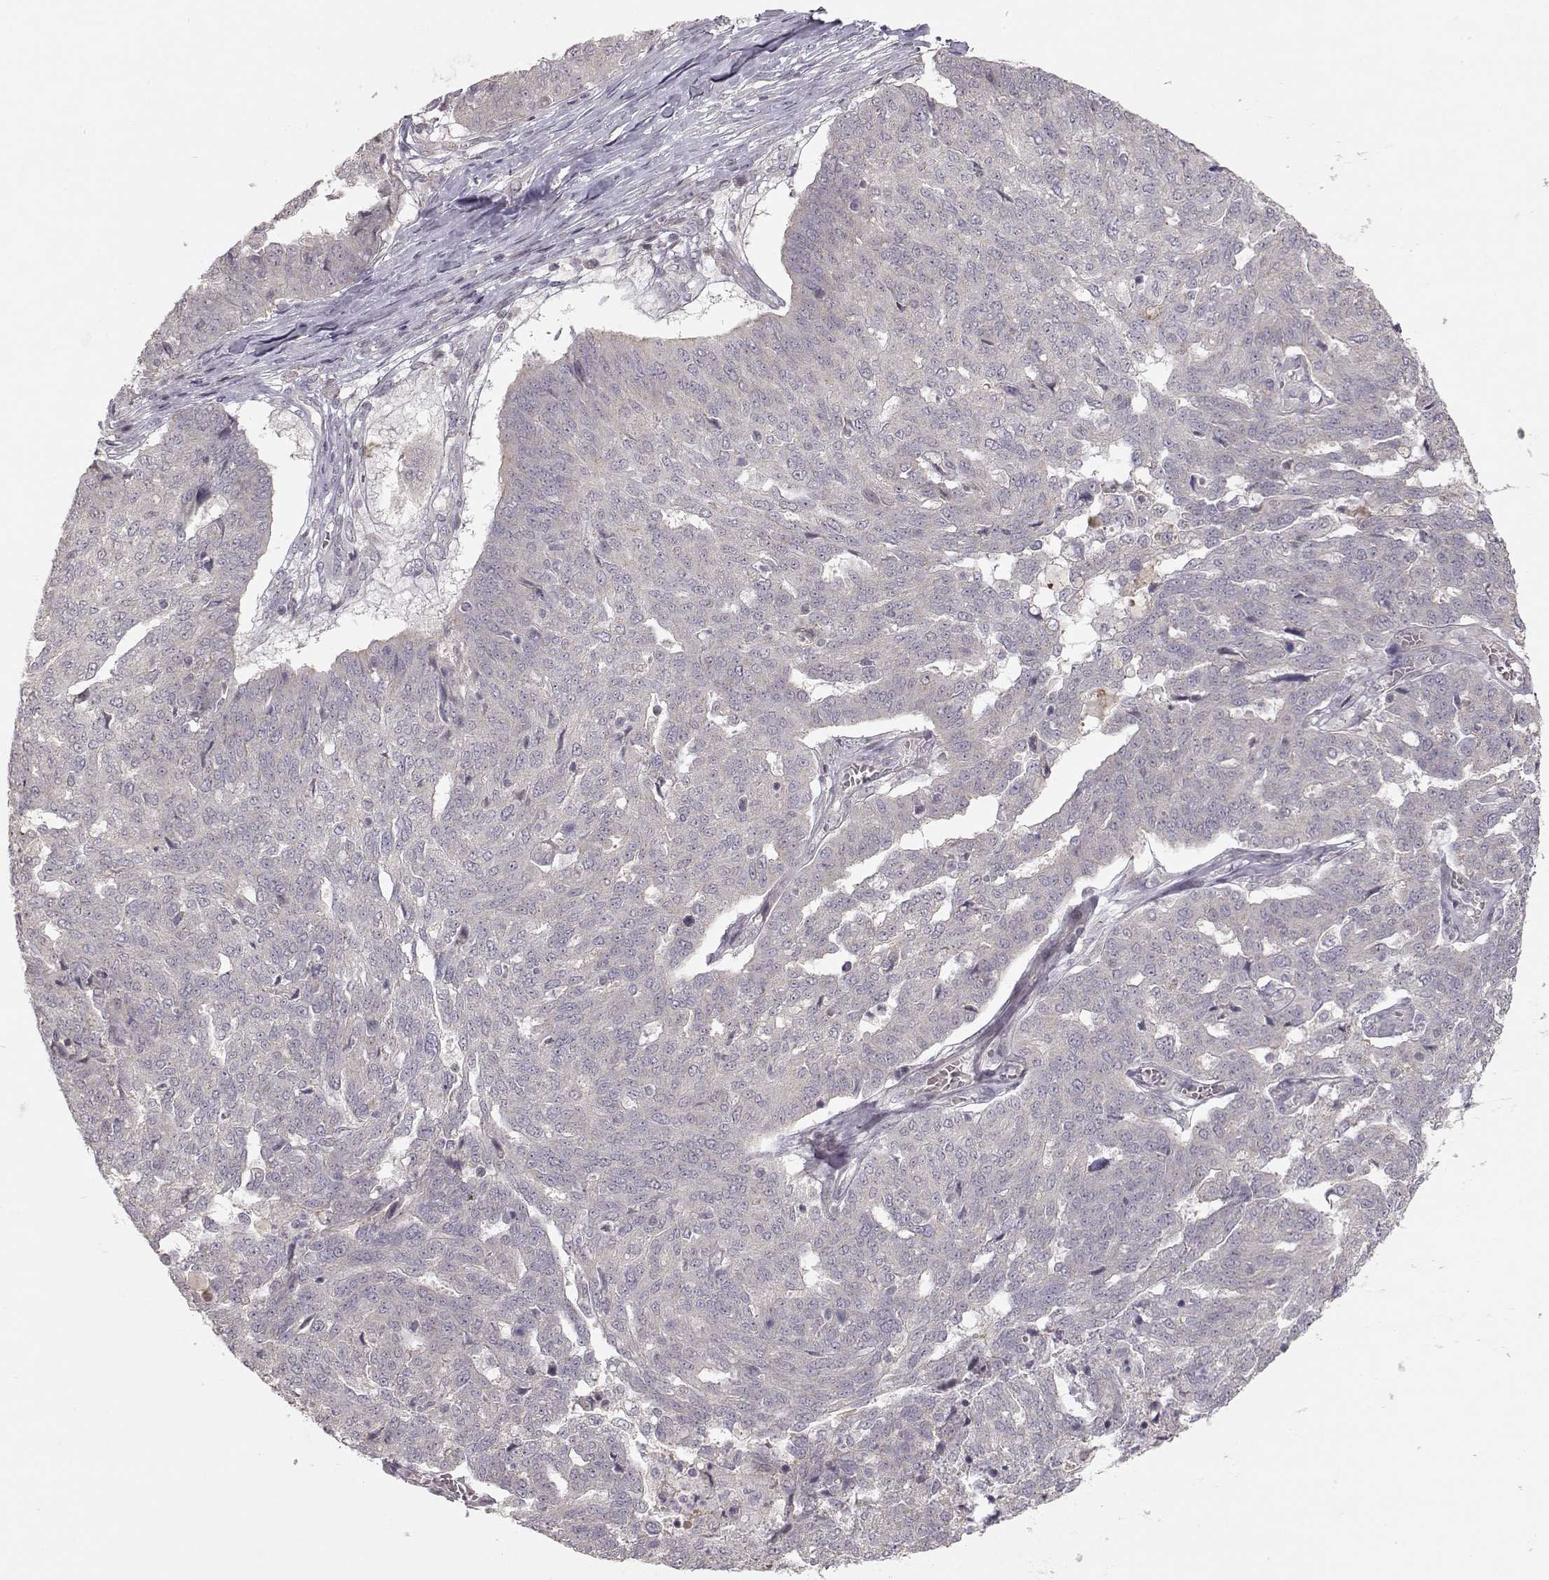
{"staining": {"intensity": "negative", "quantity": "none", "location": "none"}, "tissue": "ovarian cancer", "cell_type": "Tumor cells", "image_type": "cancer", "snomed": [{"axis": "morphology", "description": "Cystadenocarcinoma, serous, NOS"}, {"axis": "topography", "description": "Ovary"}], "caption": "The image exhibits no staining of tumor cells in ovarian serous cystadenocarcinoma.", "gene": "PNMT", "patient": {"sex": "female", "age": 67}}